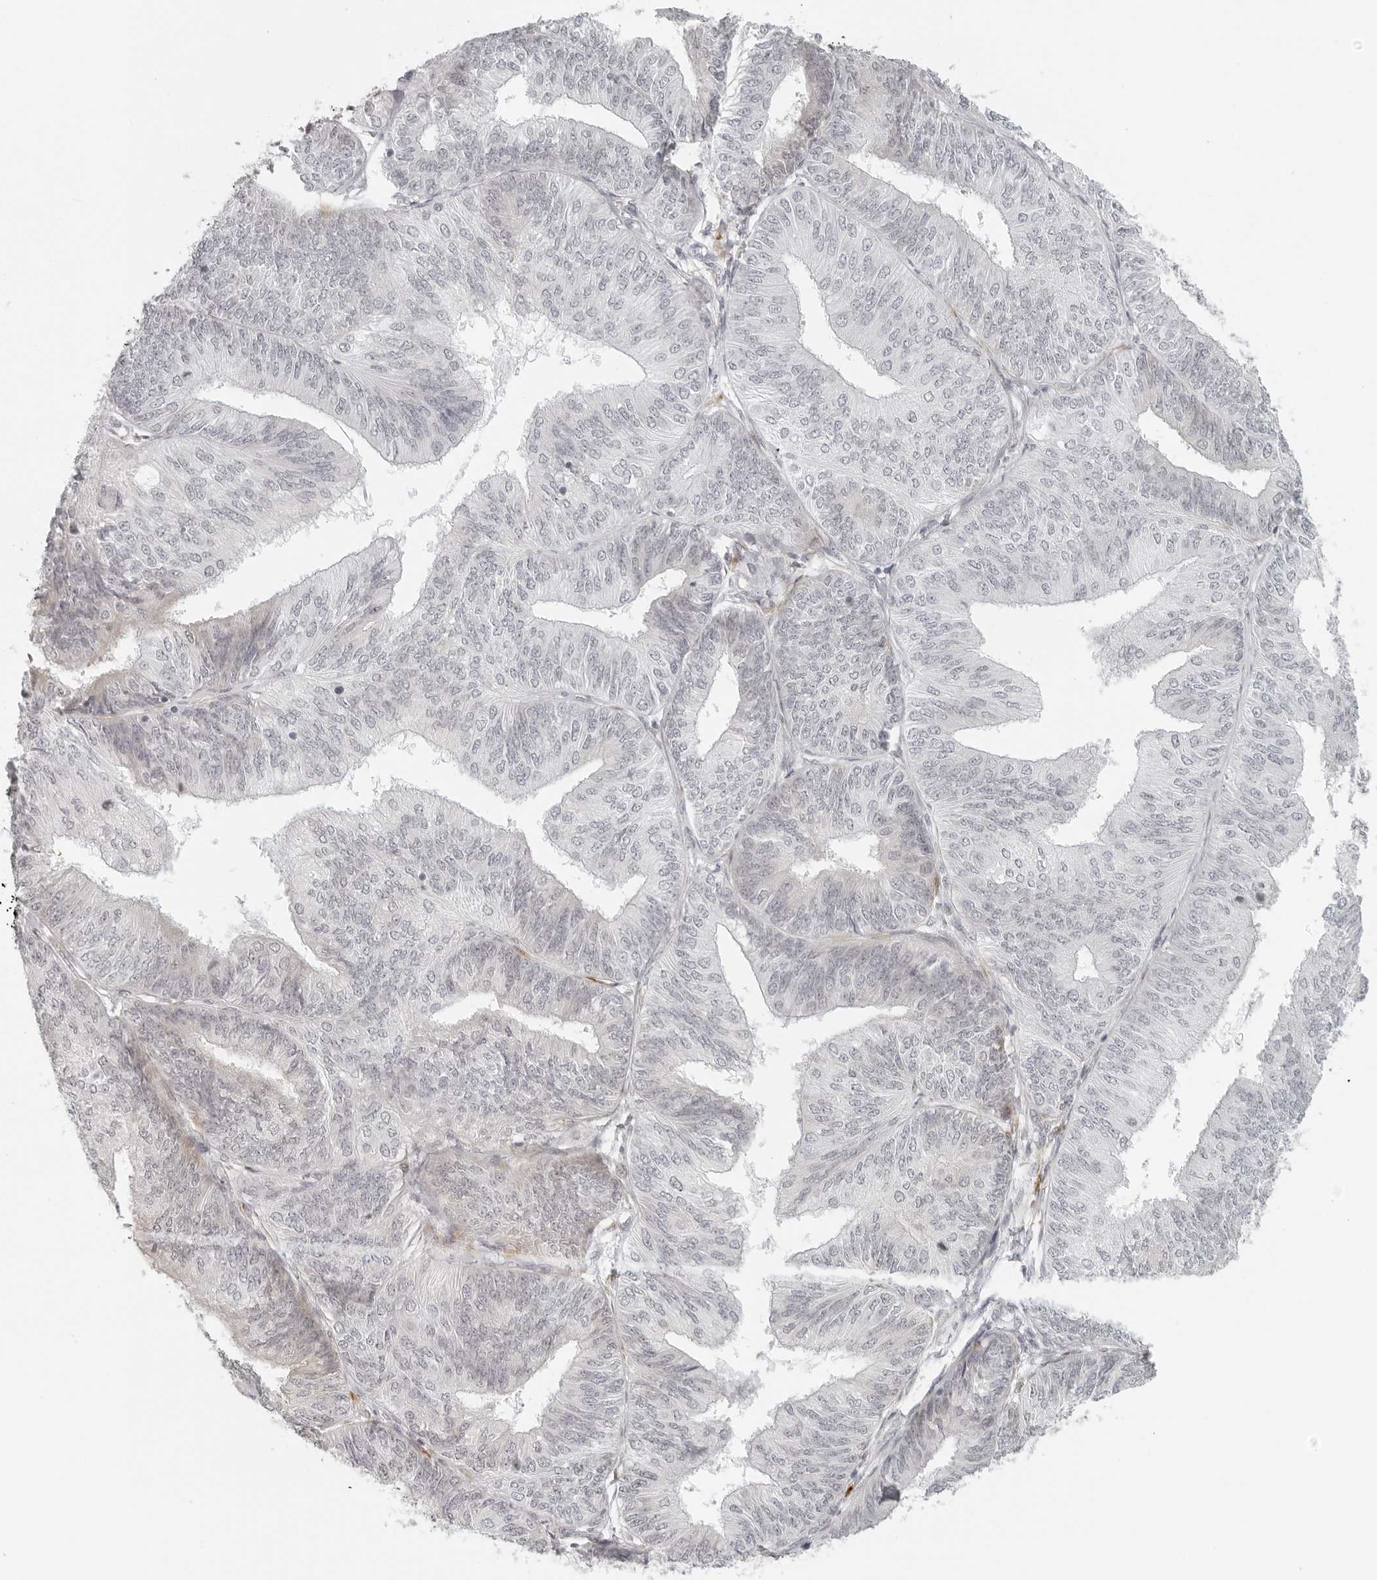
{"staining": {"intensity": "negative", "quantity": "none", "location": "none"}, "tissue": "endometrial cancer", "cell_type": "Tumor cells", "image_type": "cancer", "snomed": [{"axis": "morphology", "description": "Adenocarcinoma, NOS"}, {"axis": "topography", "description": "Endometrium"}], "caption": "High power microscopy micrograph of an immunohistochemistry micrograph of endometrial cancer, revealing no significant expression in tumor cells.", "gene": "ZNF678", "patient": {"sex": "female", "age": 58}}